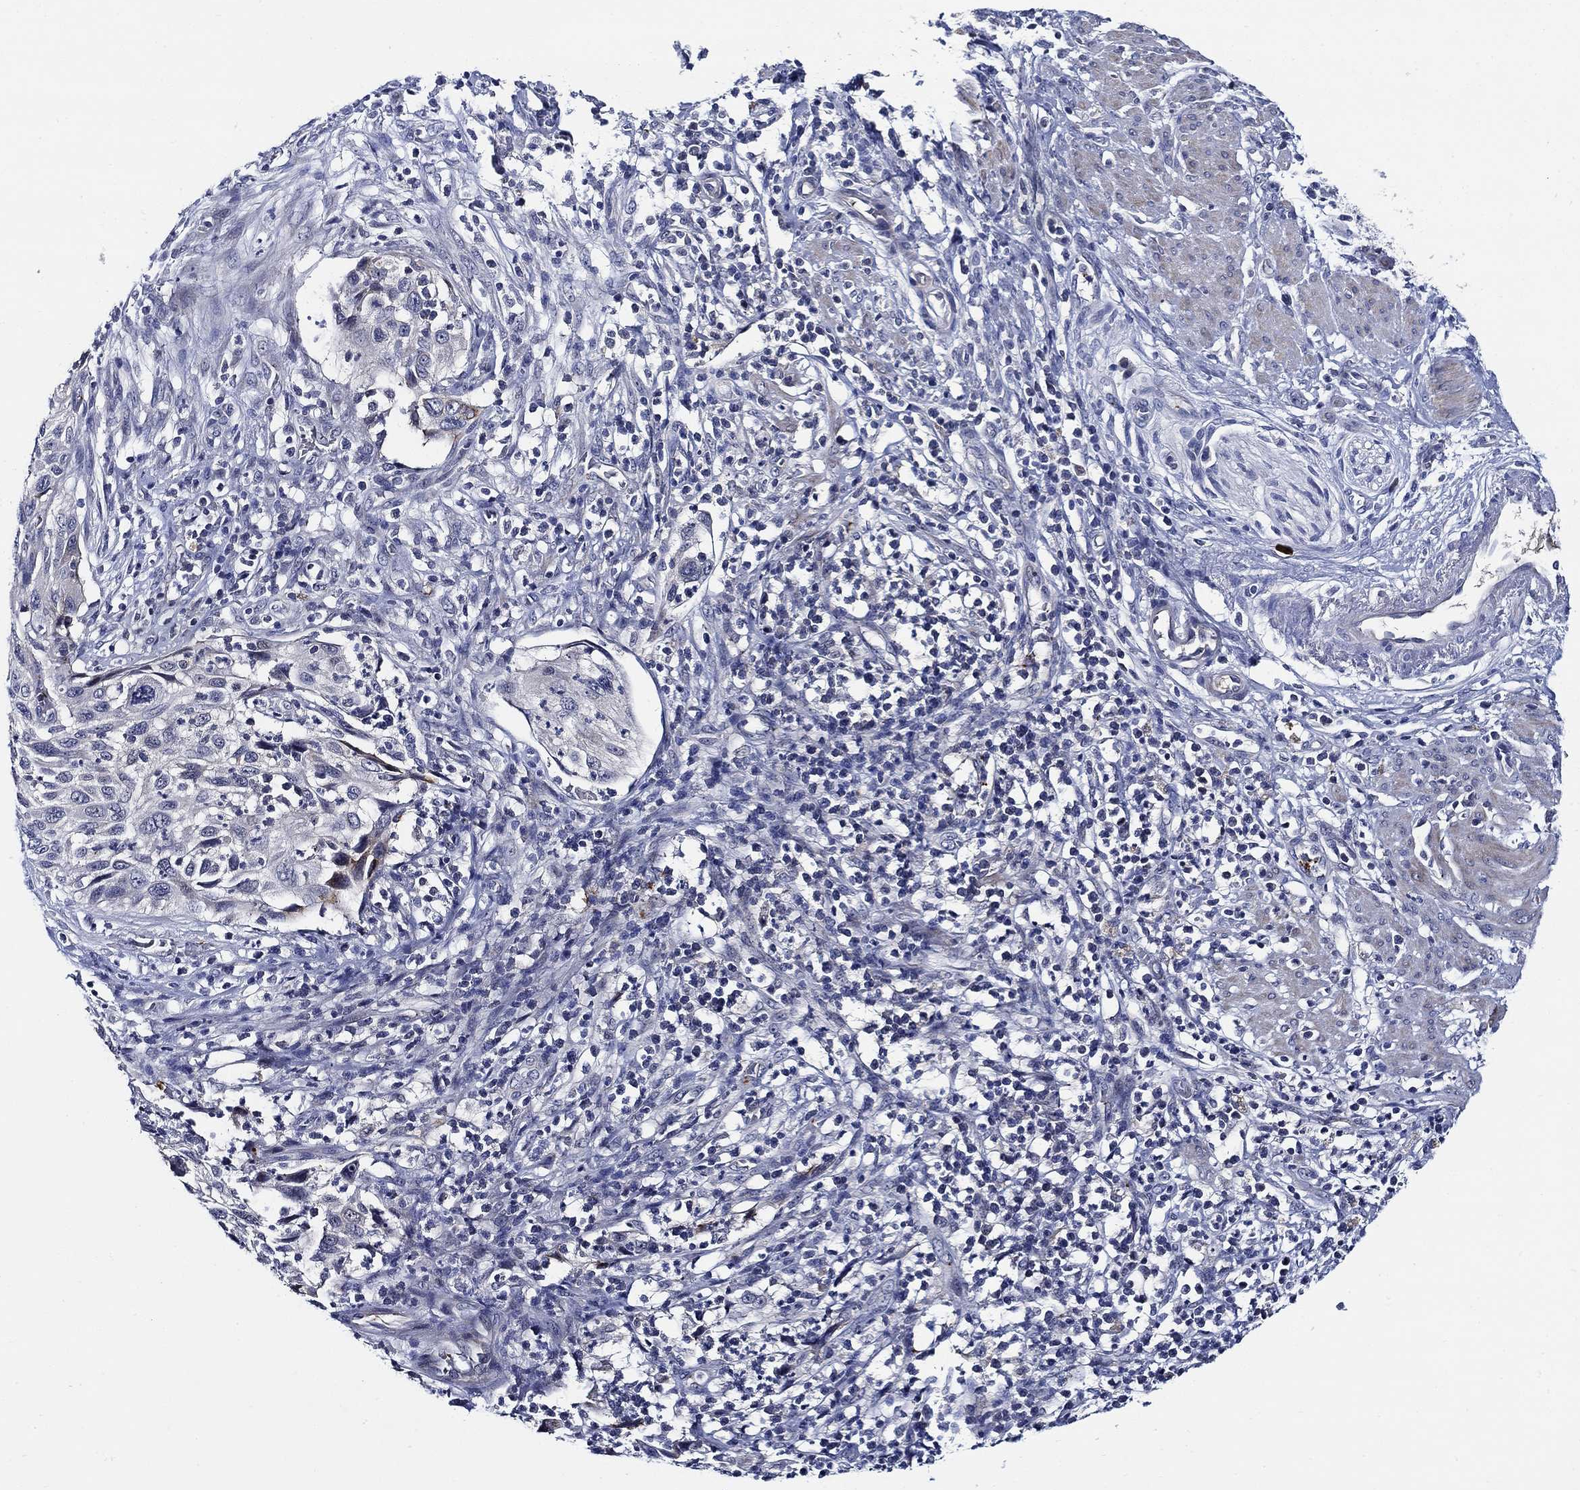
{"staining": {"intensity": "negative", "quantity": "none", "location": "none"}, "tissue": "cervical cancer", "cell_type": "Tumor cells", "image_type": "cancer", "snomed": [{"axis": "morphology", "description": "Squamous cell carcinoma, NOS"}, {"axis": "topography", "description": "Cervix"}], "caption": "Immunohistochemistry (IHC) photomicrograph of human cervical squamous cell carcinoma stained for a protein (brown), which displays no staining in tumor cells.", "gene": "ALOX12", "patient": {"sex": "female", "age": 70}}